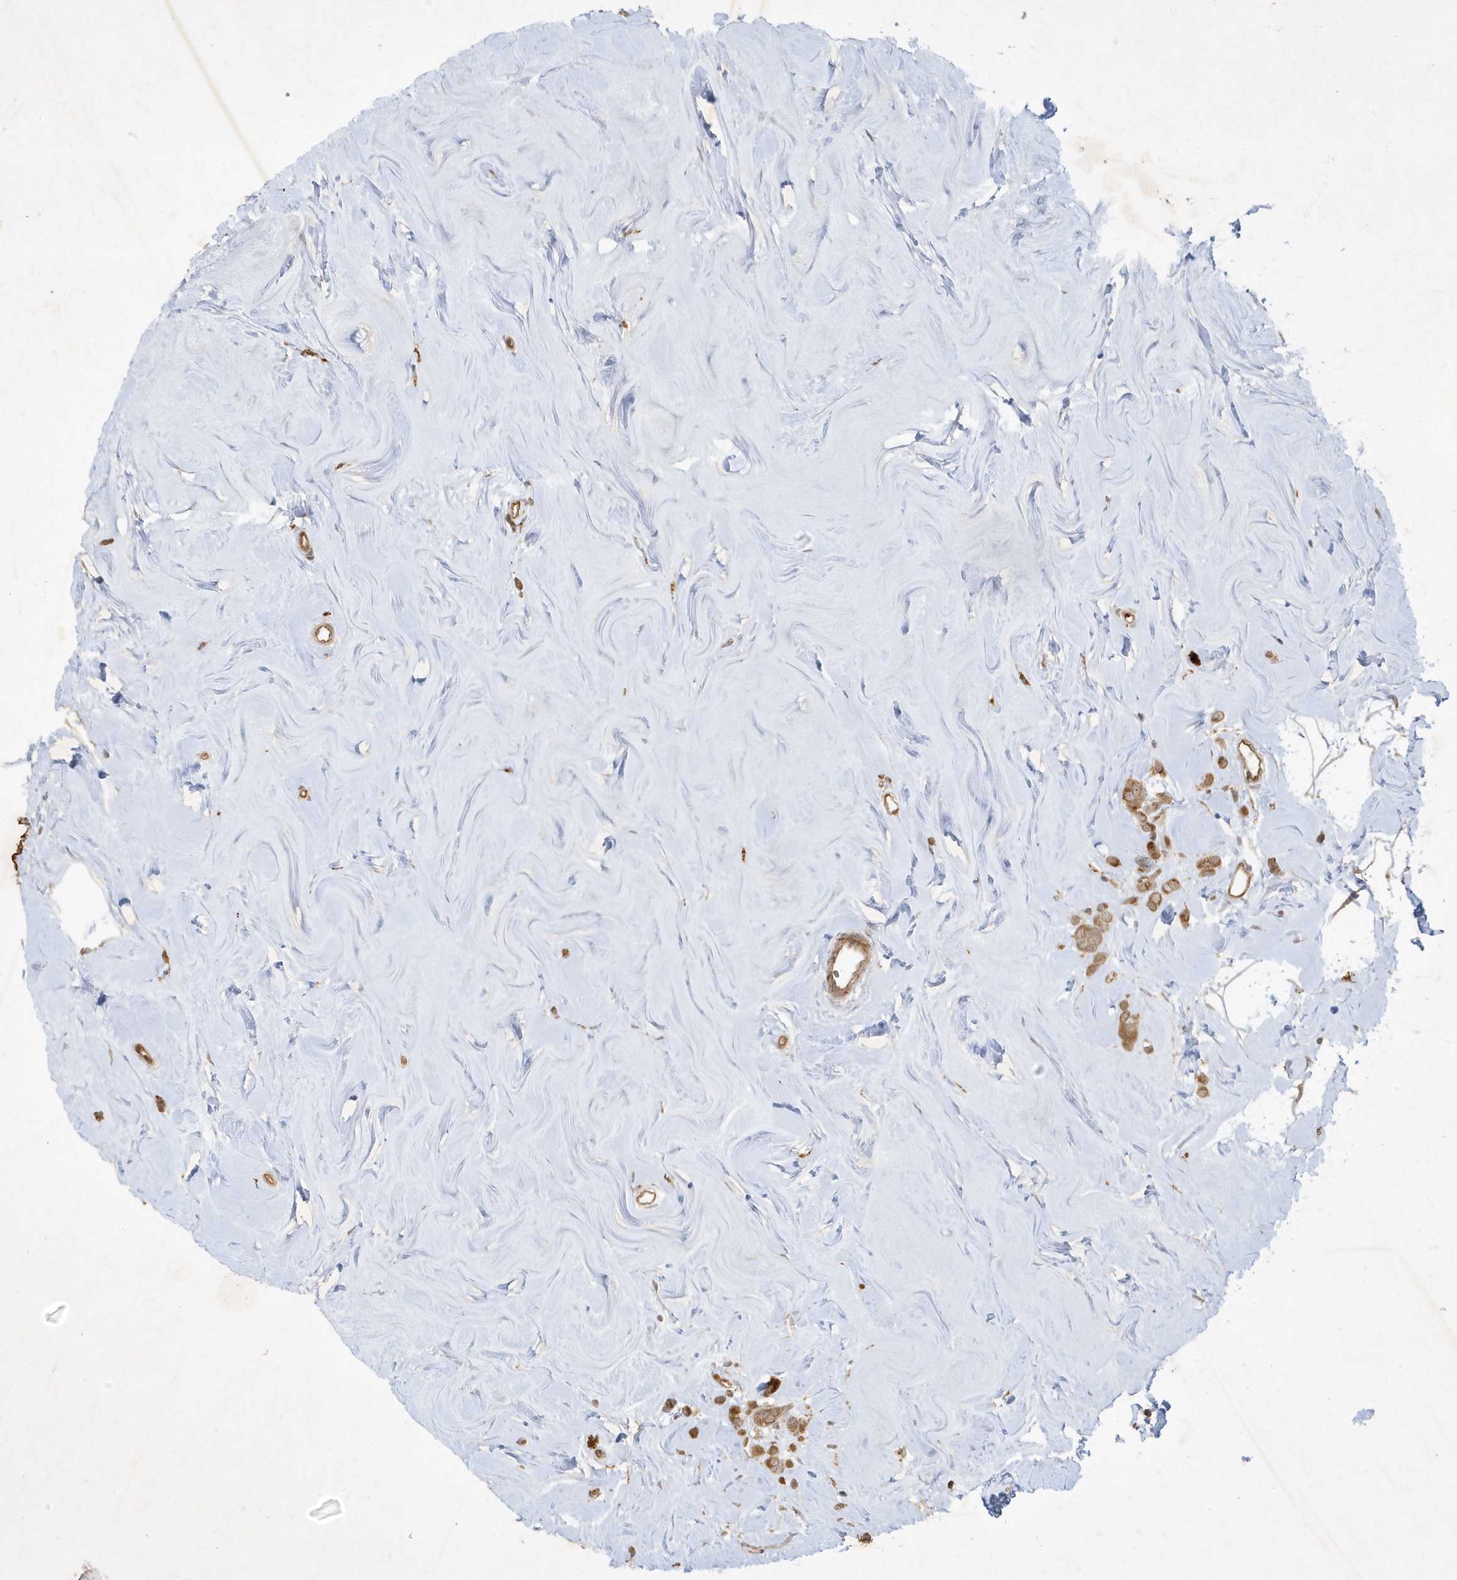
{"staining": {"intensity": "moderate", "quantity": ">75%", "location": "cytoplasmic/membranous"}, "tissue": "breast cancer", "cell_type": "Tumor cells", "image_type": "cancer", "snomed": [{"axis": "morphology", "description": "Lobular carcinoma"}, {"axis": "topography", "description": "Breast"}], "caption": "Breast cancer stained for a protein demonstrates moderate cytoplasmic/membranous positivity in tumor cells.", "gene": "IFT57", "patient": {"sex": "female", "age": 47}}